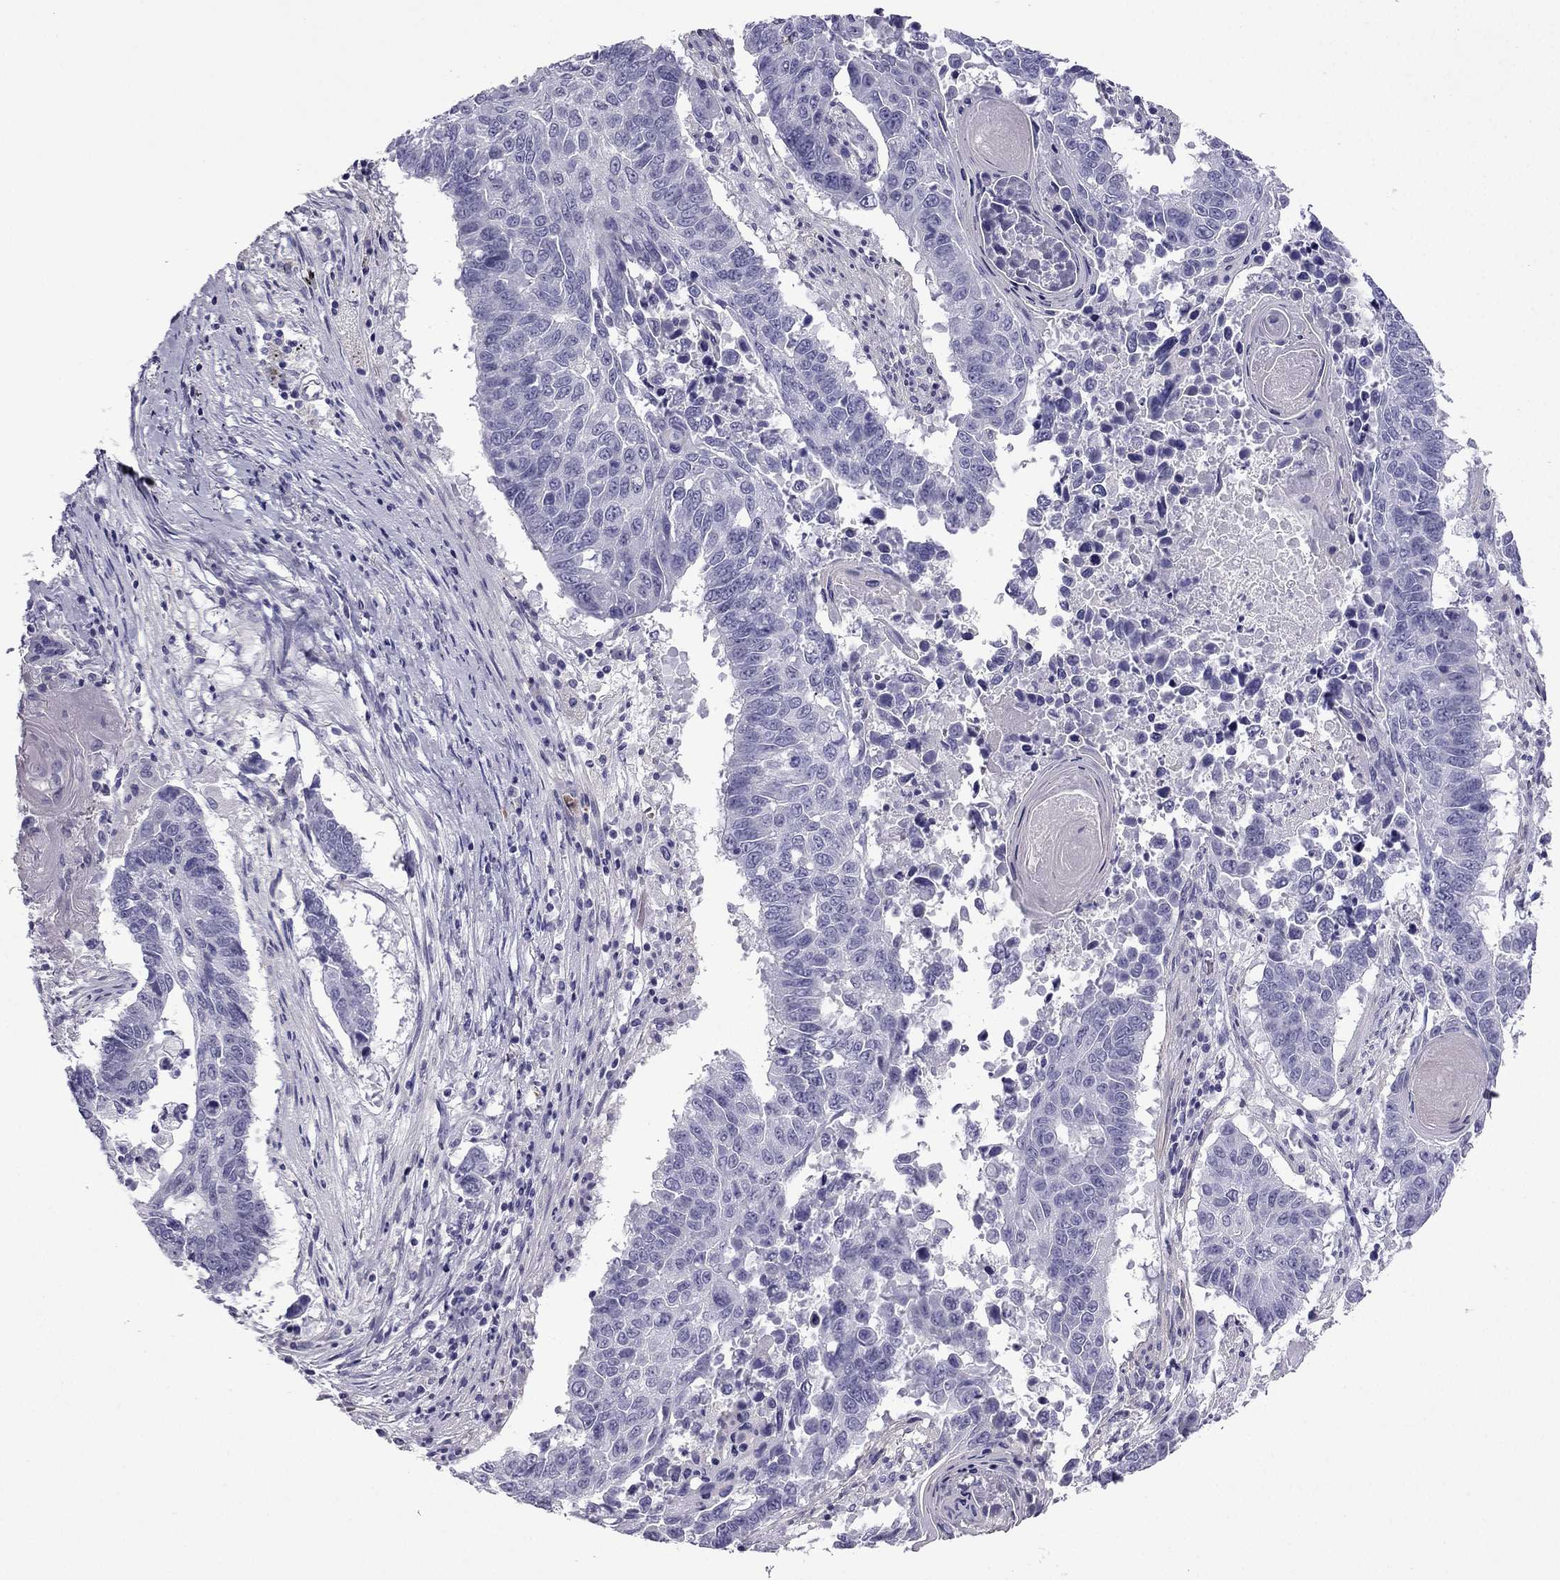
{"staining": {"intensity": "negative", "quantity": "none", "location": "none"}, "tissue": "lung cancer", "cell_type": "Tumor cells", "image_type": "cancer", "snomed": [{"axis": "morphology", "description": "Squamous cell carcinoma, NOS"}, {"axis": "topography", "description": "Lung"}], "caption": "Immunohistochemistry of human lung cancer shows no staining in tumor cells. (DAB (3,3'-diaminobenzidine) IHC with hematoxylin counter stain).", "gene": "GJA8", "patient": {"sex": "male", "age": 73}}